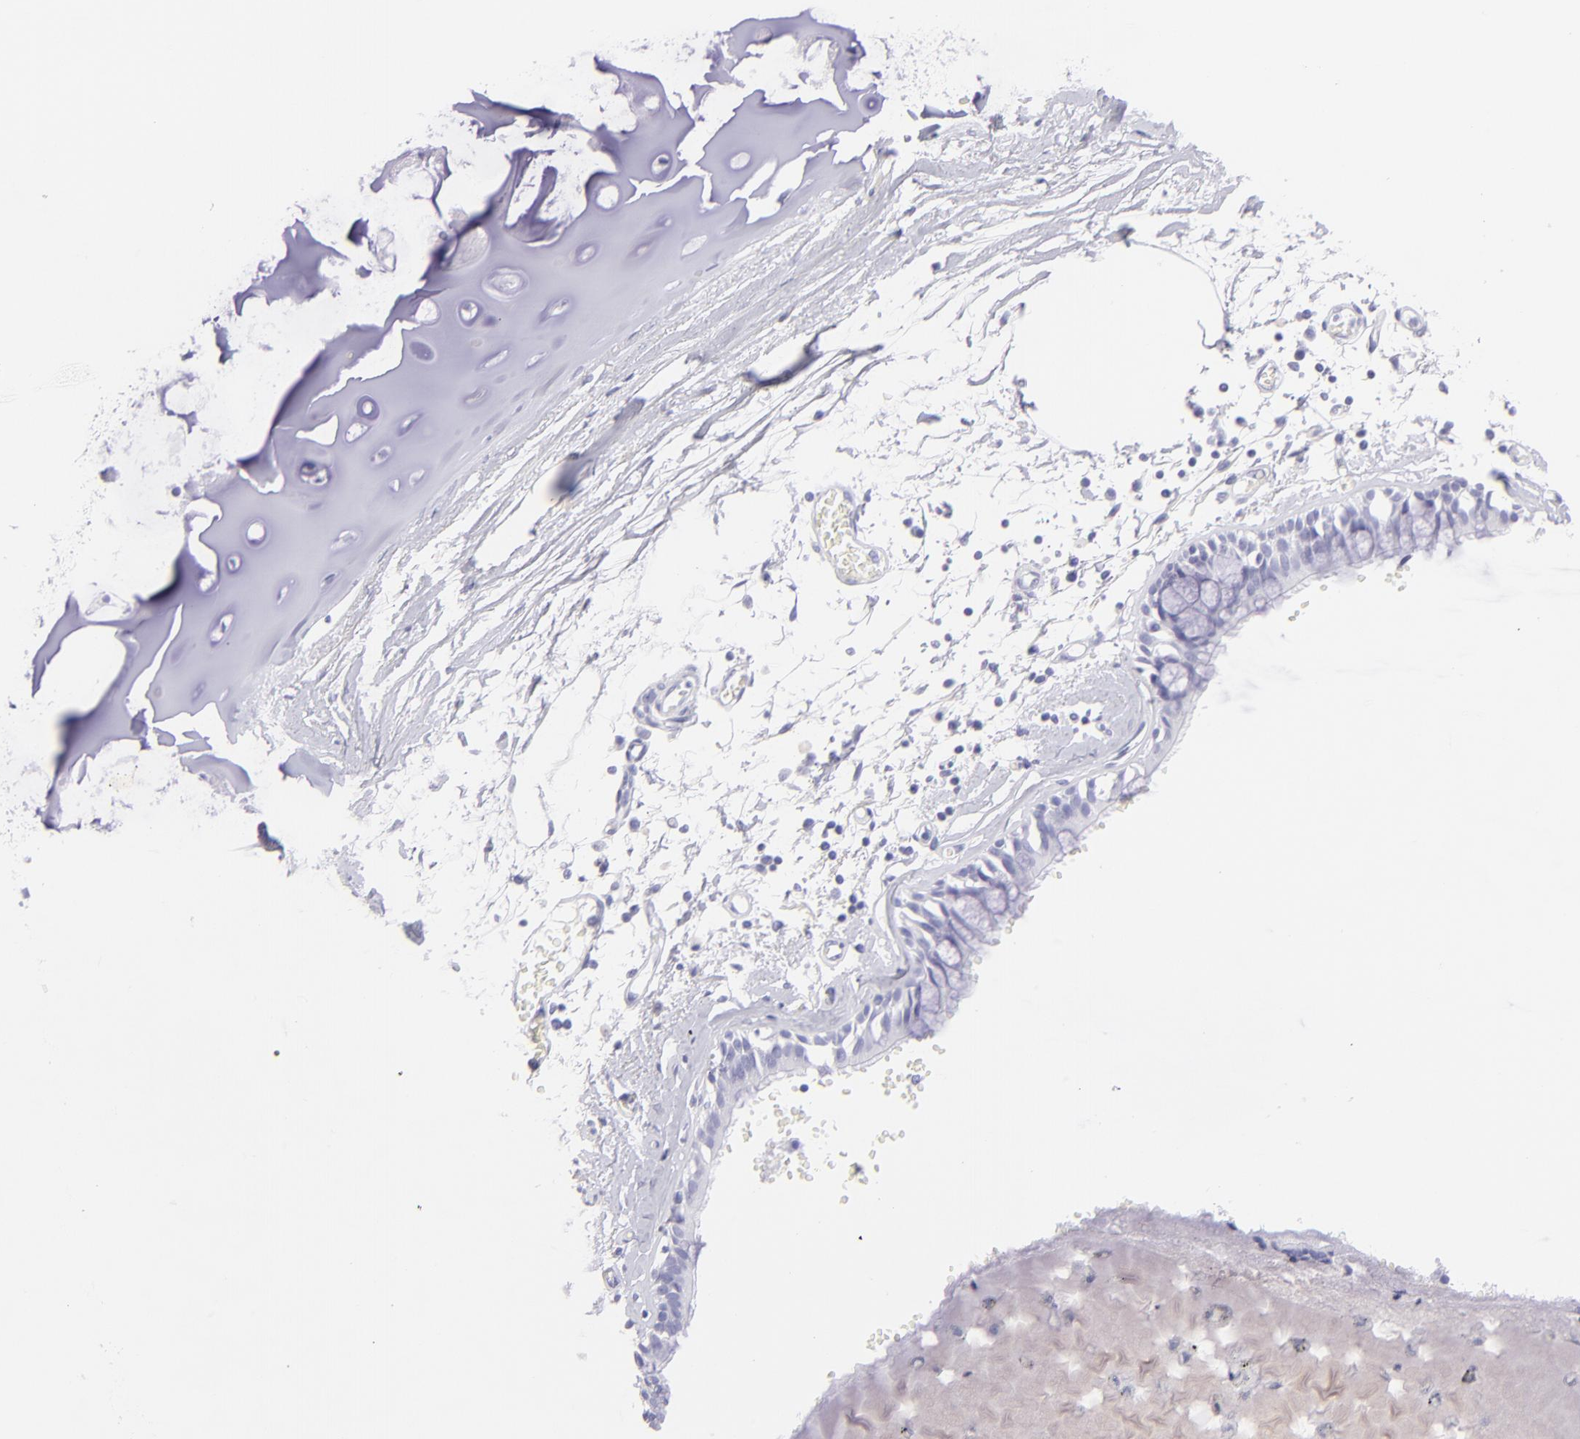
{"staining": {"intensity": "negative", "quantity": "none", "location": "none"}, "tissue": "adipose tissue", "cell_type": "Adipocytes", "image_type": "normal", "snomed": [{"axis": "morphology", "description": "Normal tissue, NOS"}, {"axis": "topography", "description": "Bronchus"}, {"axis": "topography", "description": "Lung"}], "caption": "Immunohistochemistry (IHC) photomicrograph of unremarkable adipose tissue stained for a protein (brown), which exhibits no staining in adipocytes. (Brightfield microscopy of DAB IHC at high magnification).", "gene": "PIP", "patient": {"sex": "female", "age": 56}}